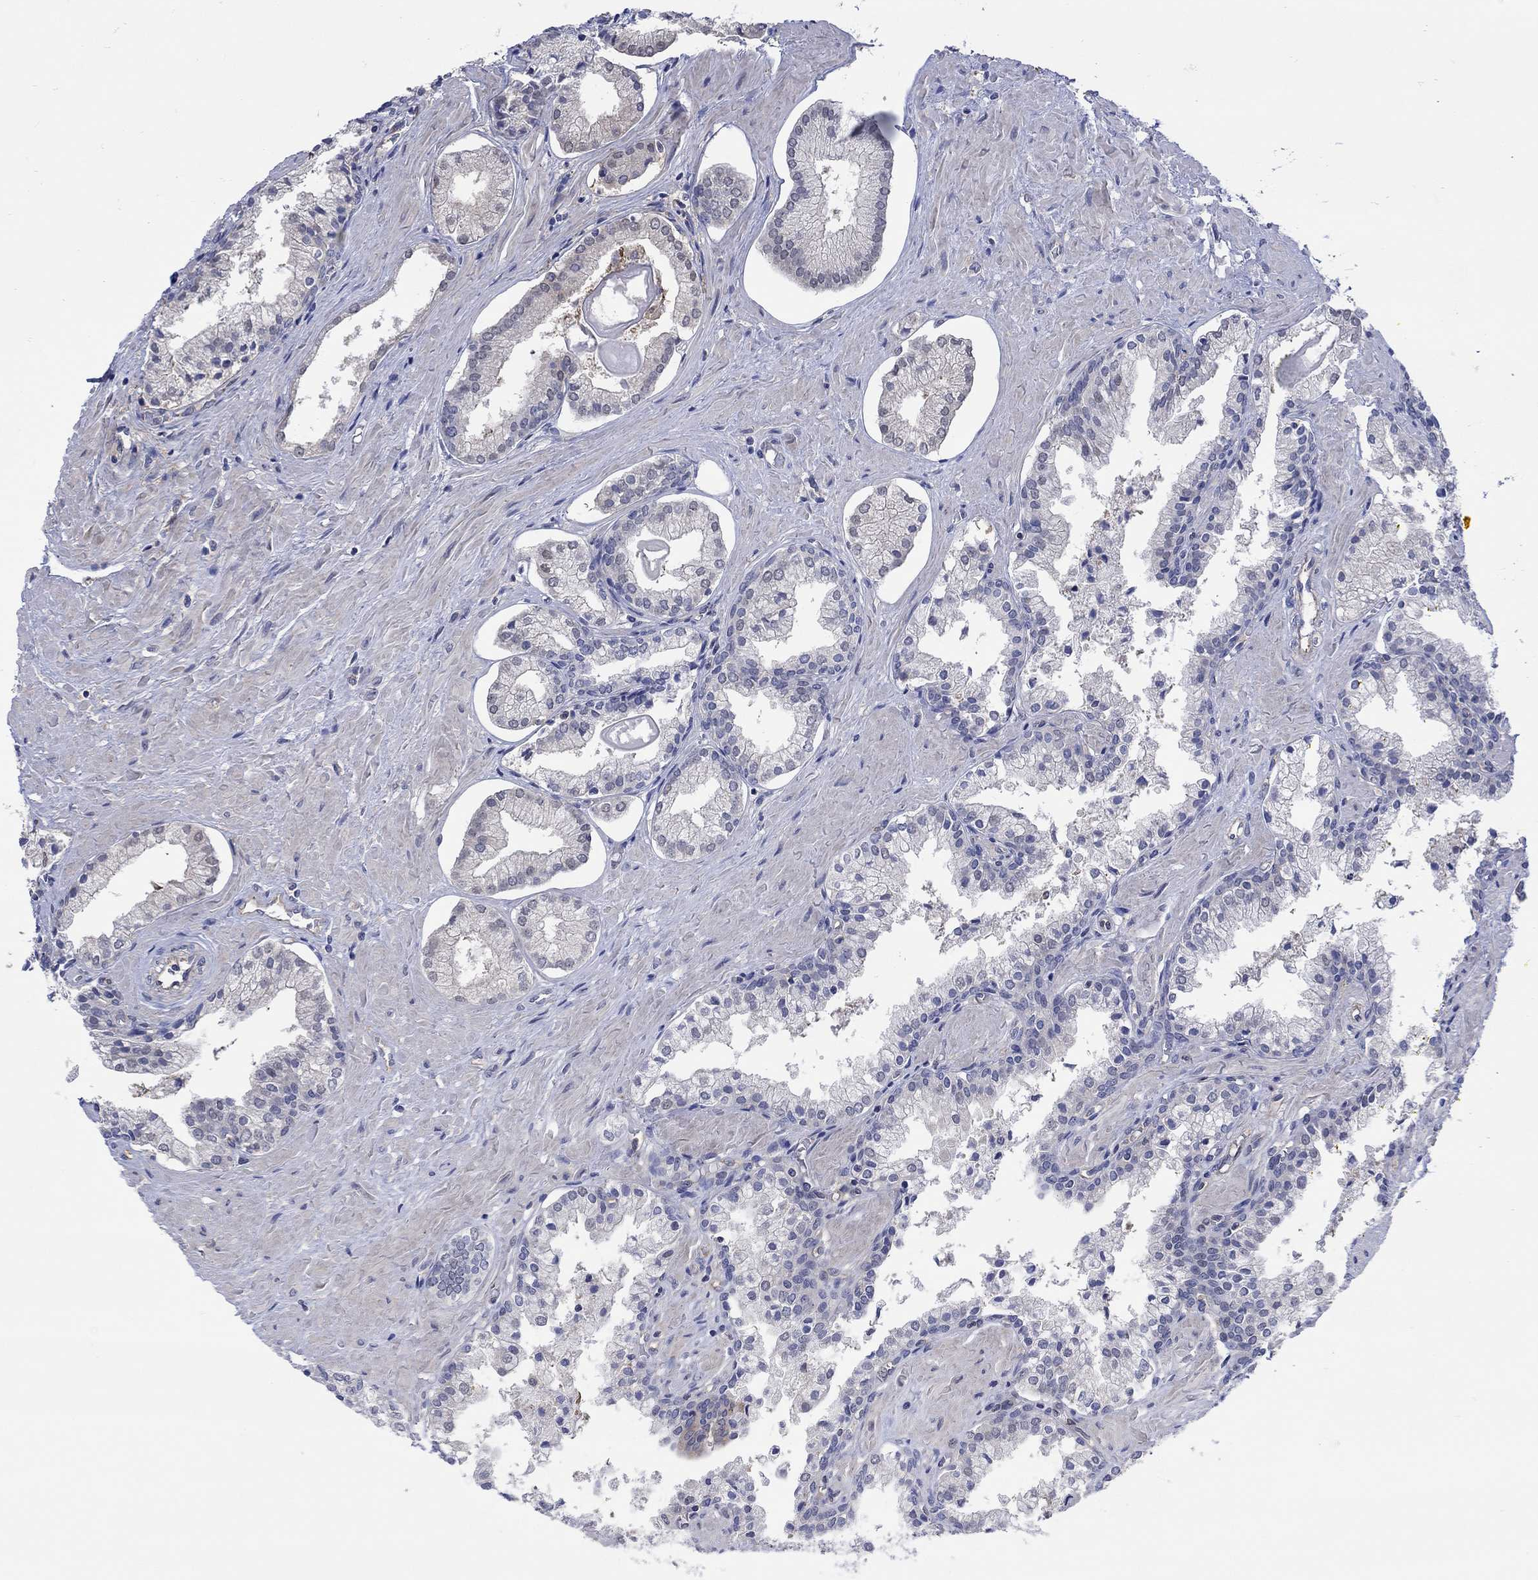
{"staining": {"intensity": "negative", "quantity": "none", "location": "none"}, "tissue": "prostate cancer", "cell_type": "Tumor cells", "image_type": "cancer", "snomed": [{"axis": "morphology", "description": "Adenocarcinoma, NOS"}, {"axis": "topography", "description": "Prostate and seminal vesicle, NOS"}, {"axis": "topography", "description": "Prostate"}], "caption": "The micrograph exhibits no staining of tumor cells in prostate cancer (adenocarcinoma). (DAB (3,3'-diaminobenzidine) immunohistochemistry (IHC), high magnification).", "gene": "TEKT3", "patient": {"sex": "male", "age": 44}}